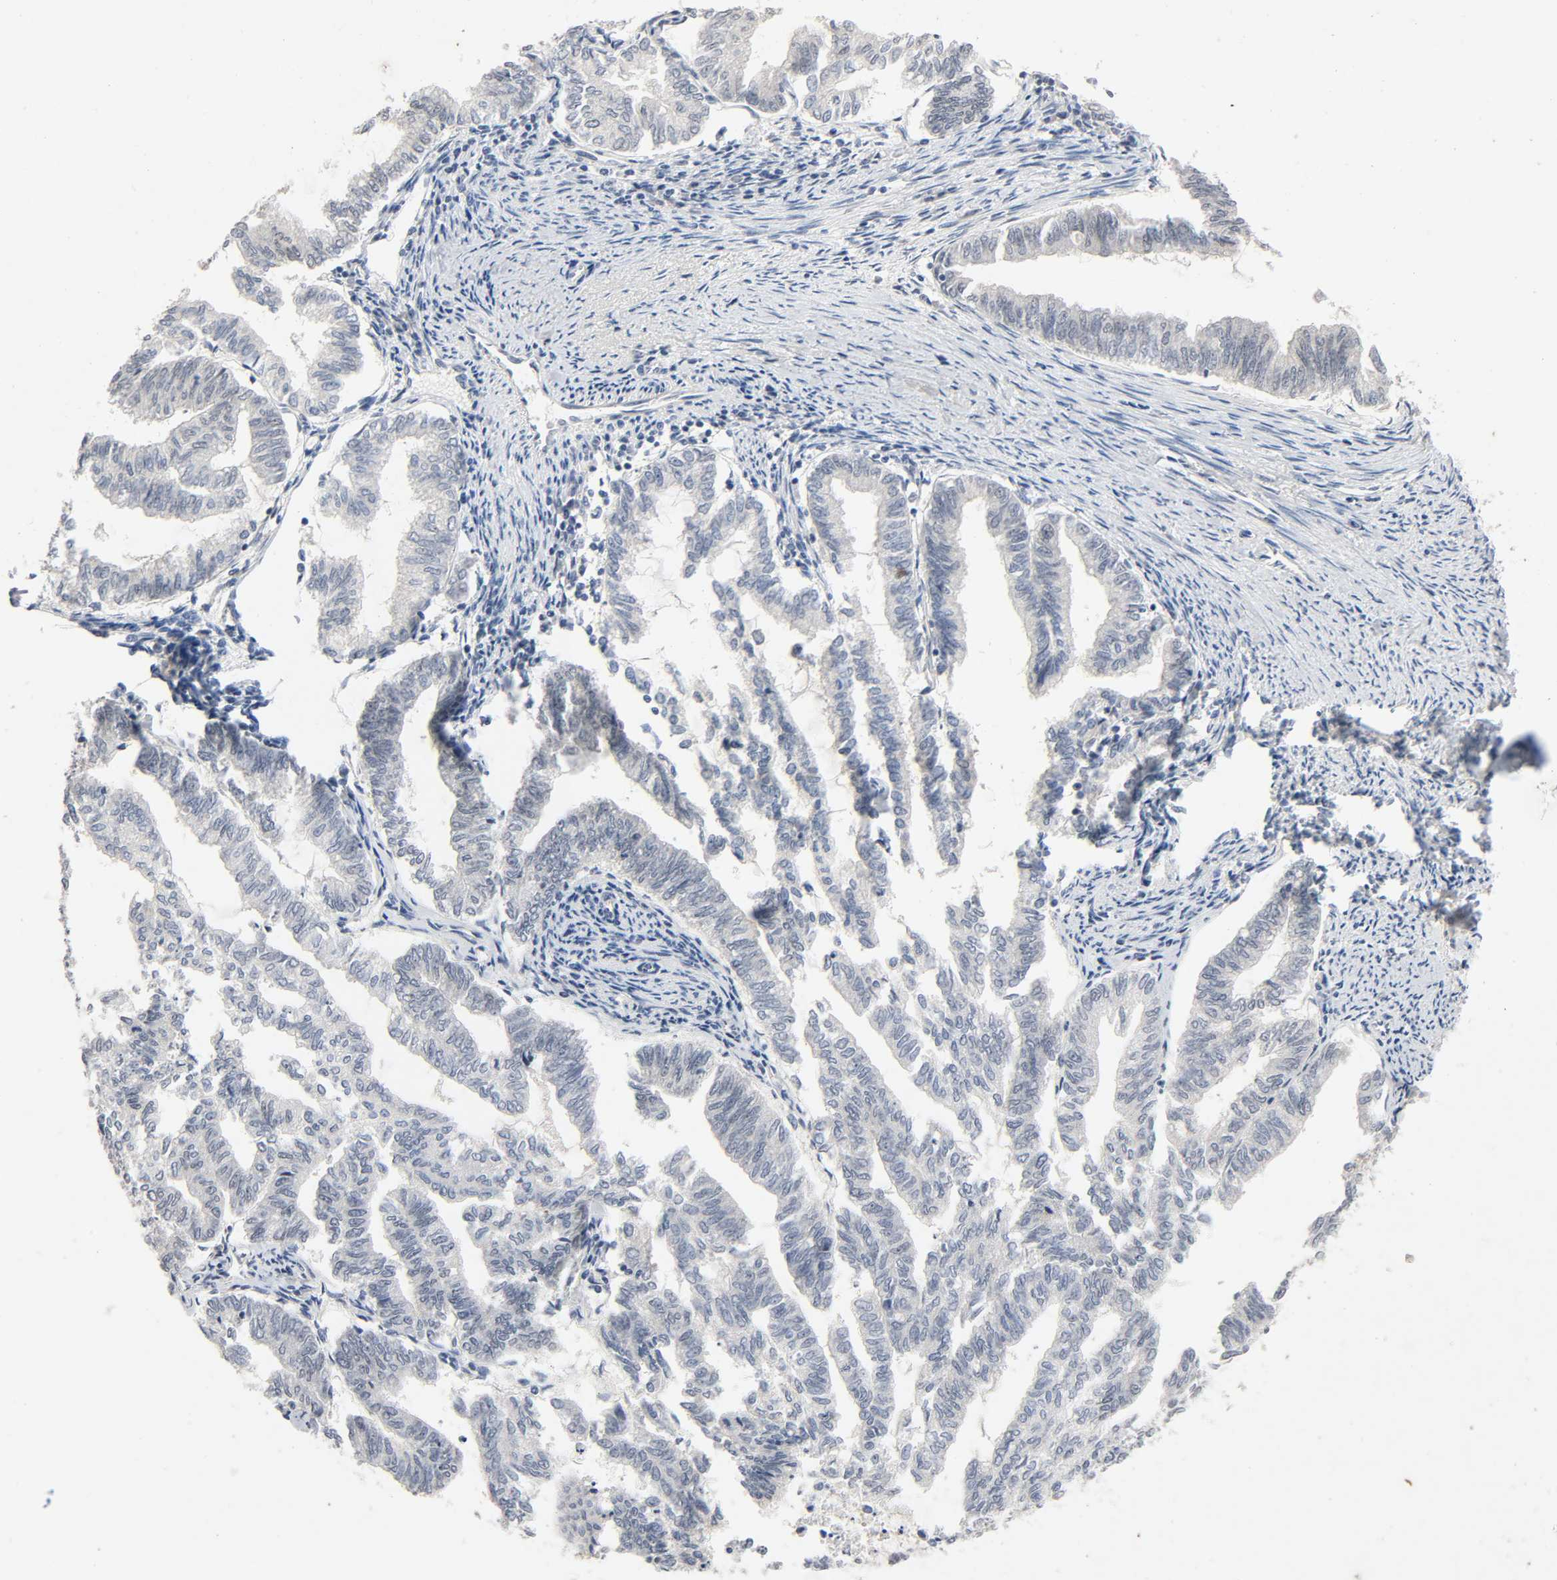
{"staining": {"intensity": "negative", "quantity": "none", "location": "none"}, "tissue": "endometrial cancer", "cell_type": "Tumor cells", "image_type": "cancer", "snomed": [{"axis": "morphology", "description": "Adenocarcinoma, NOS"}, {"axis": "topography", "description": "Endometrium"}], "caption": "The image demonstrates no staining of tumor cells in endometrial cancer (adenocarcinoma).", "gene": "MAPKAPK5", "patient": {"sex": "female", "age": 79}}